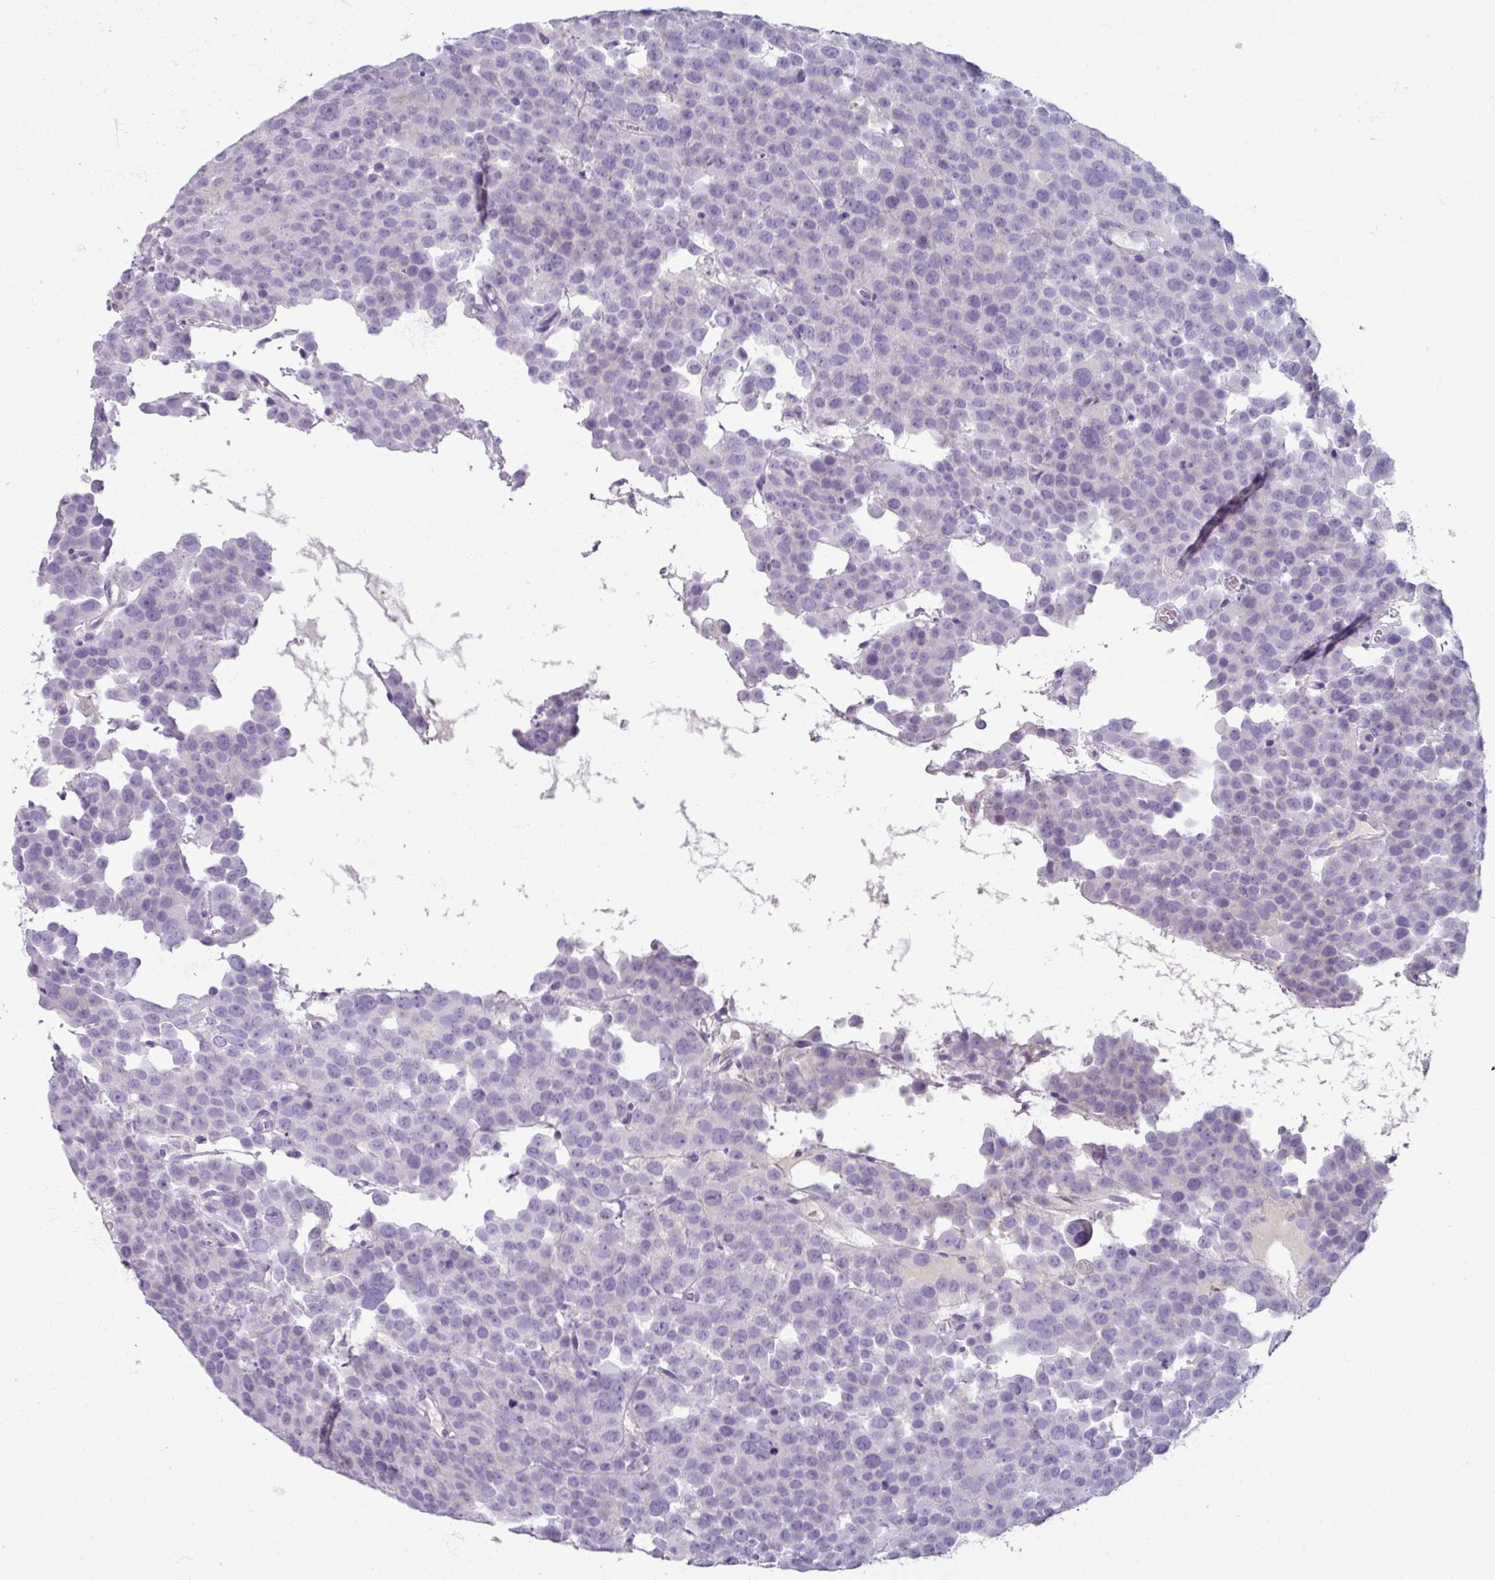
{"staining": {"intensity": "negative", "quantity": "none", "location": "none"}, "tissue": "testis cancer", "cell_type": "Tumor cells", "image_type": "cancer", "snomed": [{"axis": "morphology", "description": "Seminoma, NOS"}, {"axis": "topography", "description": "Testis"}], "caption": "Immunohistochemistry (IHC) of testis cancer (seminoma) shows no positivity in tumor cells.", "gene": "SMIM11", "patient": {"sex": "male", "age": 71}}